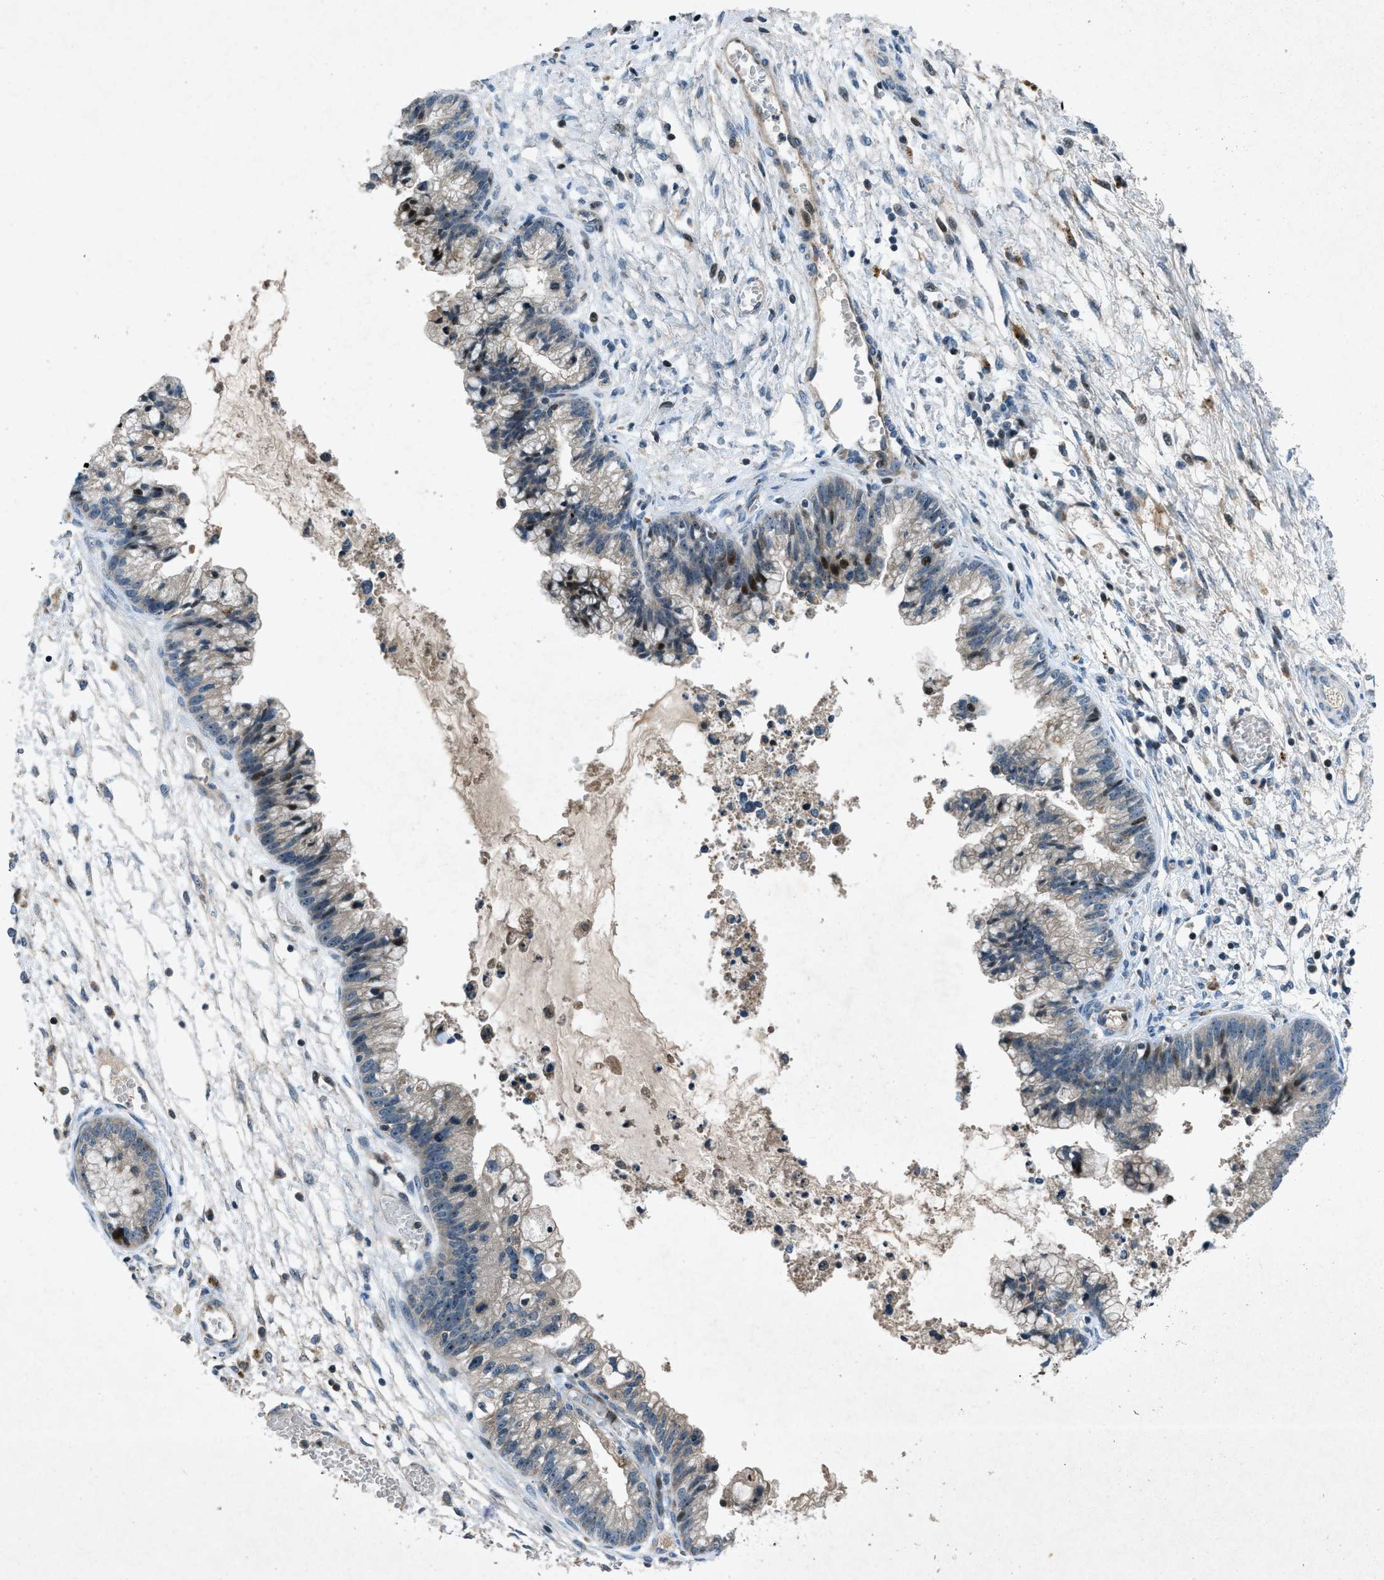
{"staining": {"intensity": "strong", "quantity": "<25%", "location": "cytoplasmic/membranous,nuclear"}, "tissue": "cervical cancer", "cell_type": "Tumor cells", "image_type": "cancer", "snomed": [{"axis": "morphology", "description": "Adenocarcinoma, NOS"}, {"axis": "topography", "description": "Cervix"}], "caption": "Adenocarcinoma (cervical) stained with DAB IHC exhibits medium levels of strong cytoplasmic/membranous and nuclear positivity in approximately <25% of tumor cells.", "gene": "CLEC2D", "patient": {"sex": "female", "age": 44}}